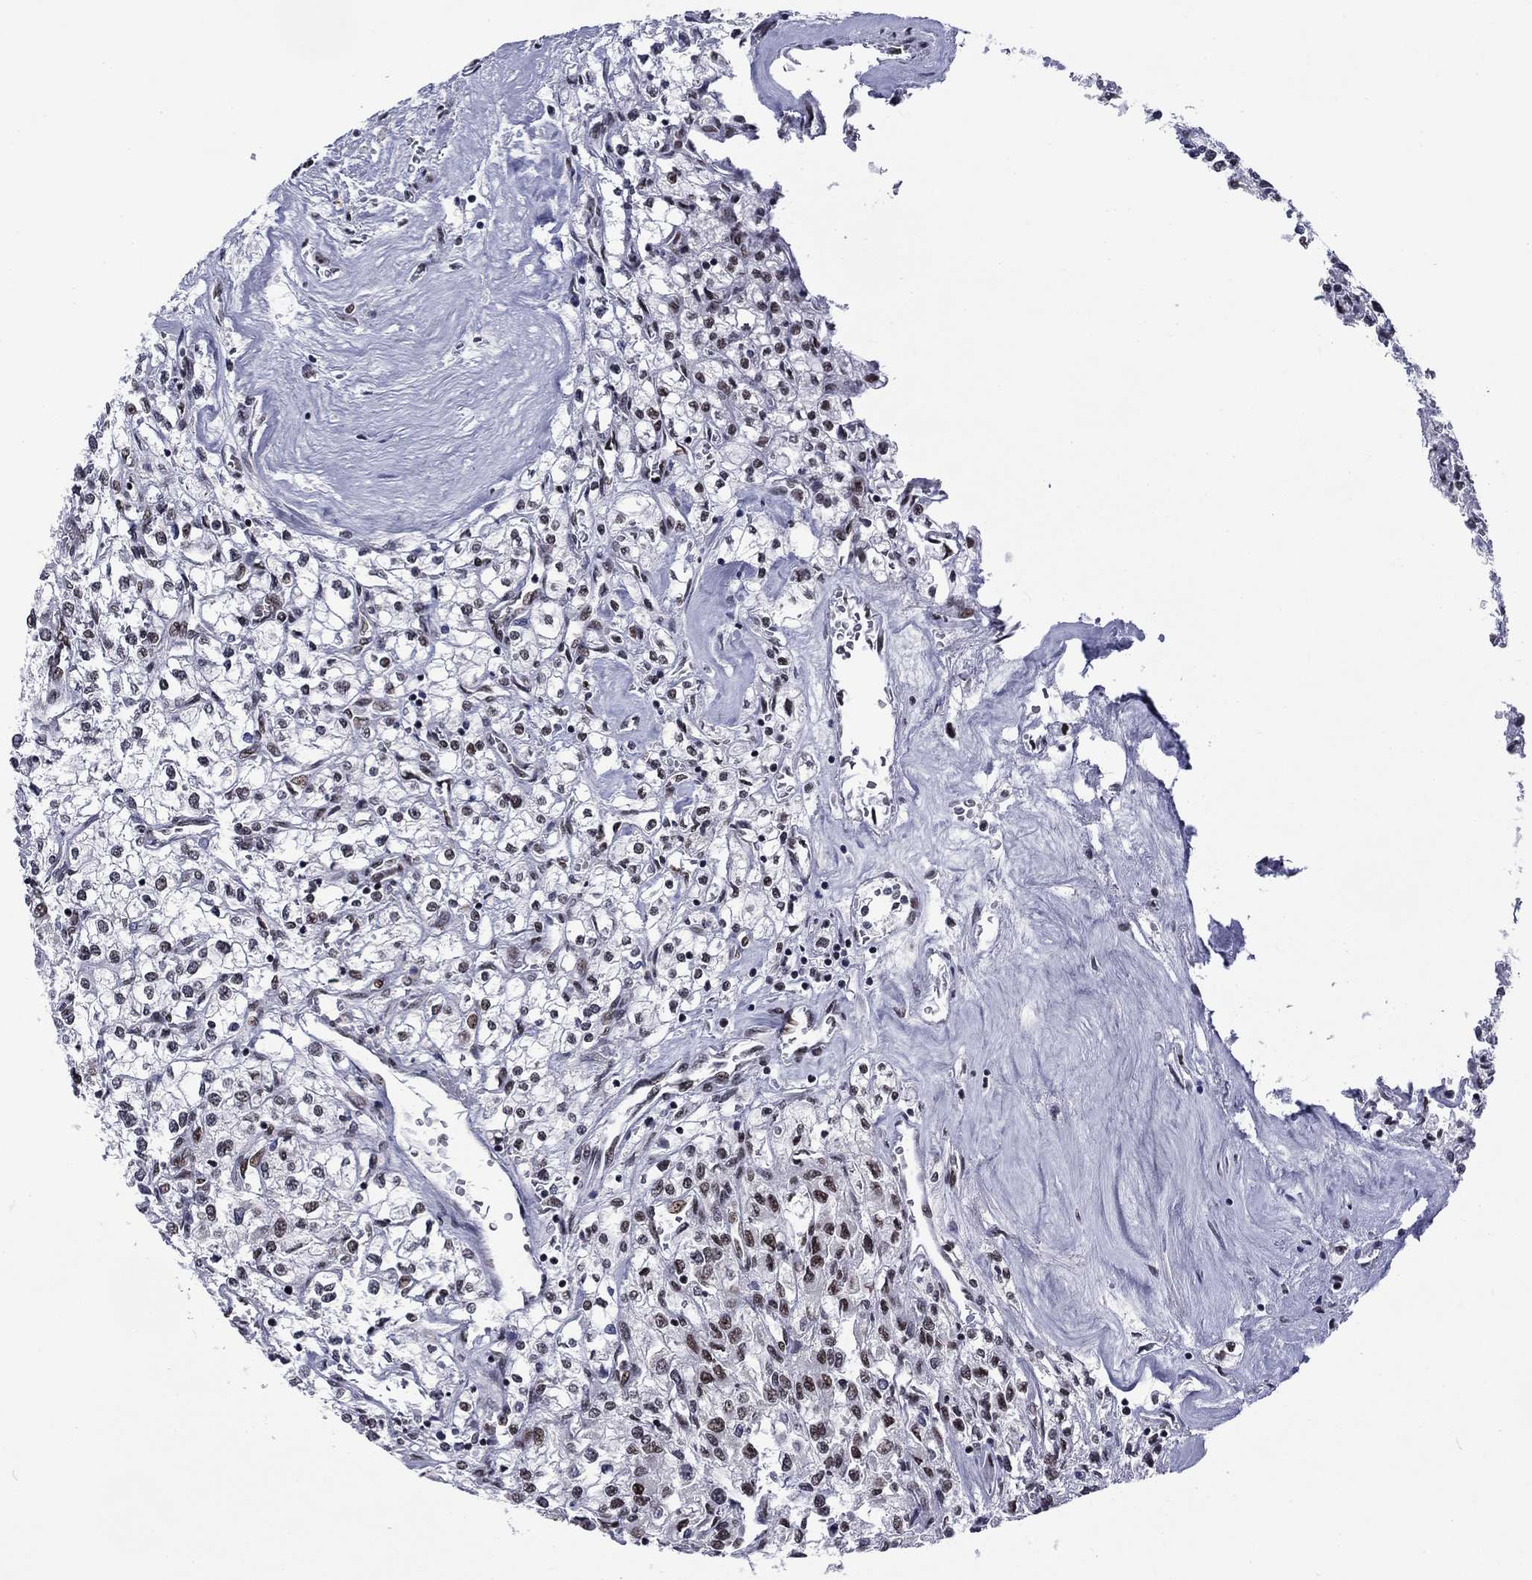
{"staining": {"intensity": "weak", "quantity": "<25%", "location": "nuclear"}, "tissue": "renal cancer", "cell_type": "Tumor cells", "image_type": "cancer", "snomed": [{"axis": "morphology", "description": "Adenocarcinoma, NOS"}, {"axis": "topography", "description": "Kidney"}], "caption": "High magnification brightfield microscopy of renal adenocarcinoma stained with DAB (3,3'-diaminobenzidine) (brown) and counterstained with hematoxylin (blue): tumor cells show no significant expression.", "gene": "ETV5", "patient": {"sex": "male", "age": 80}}